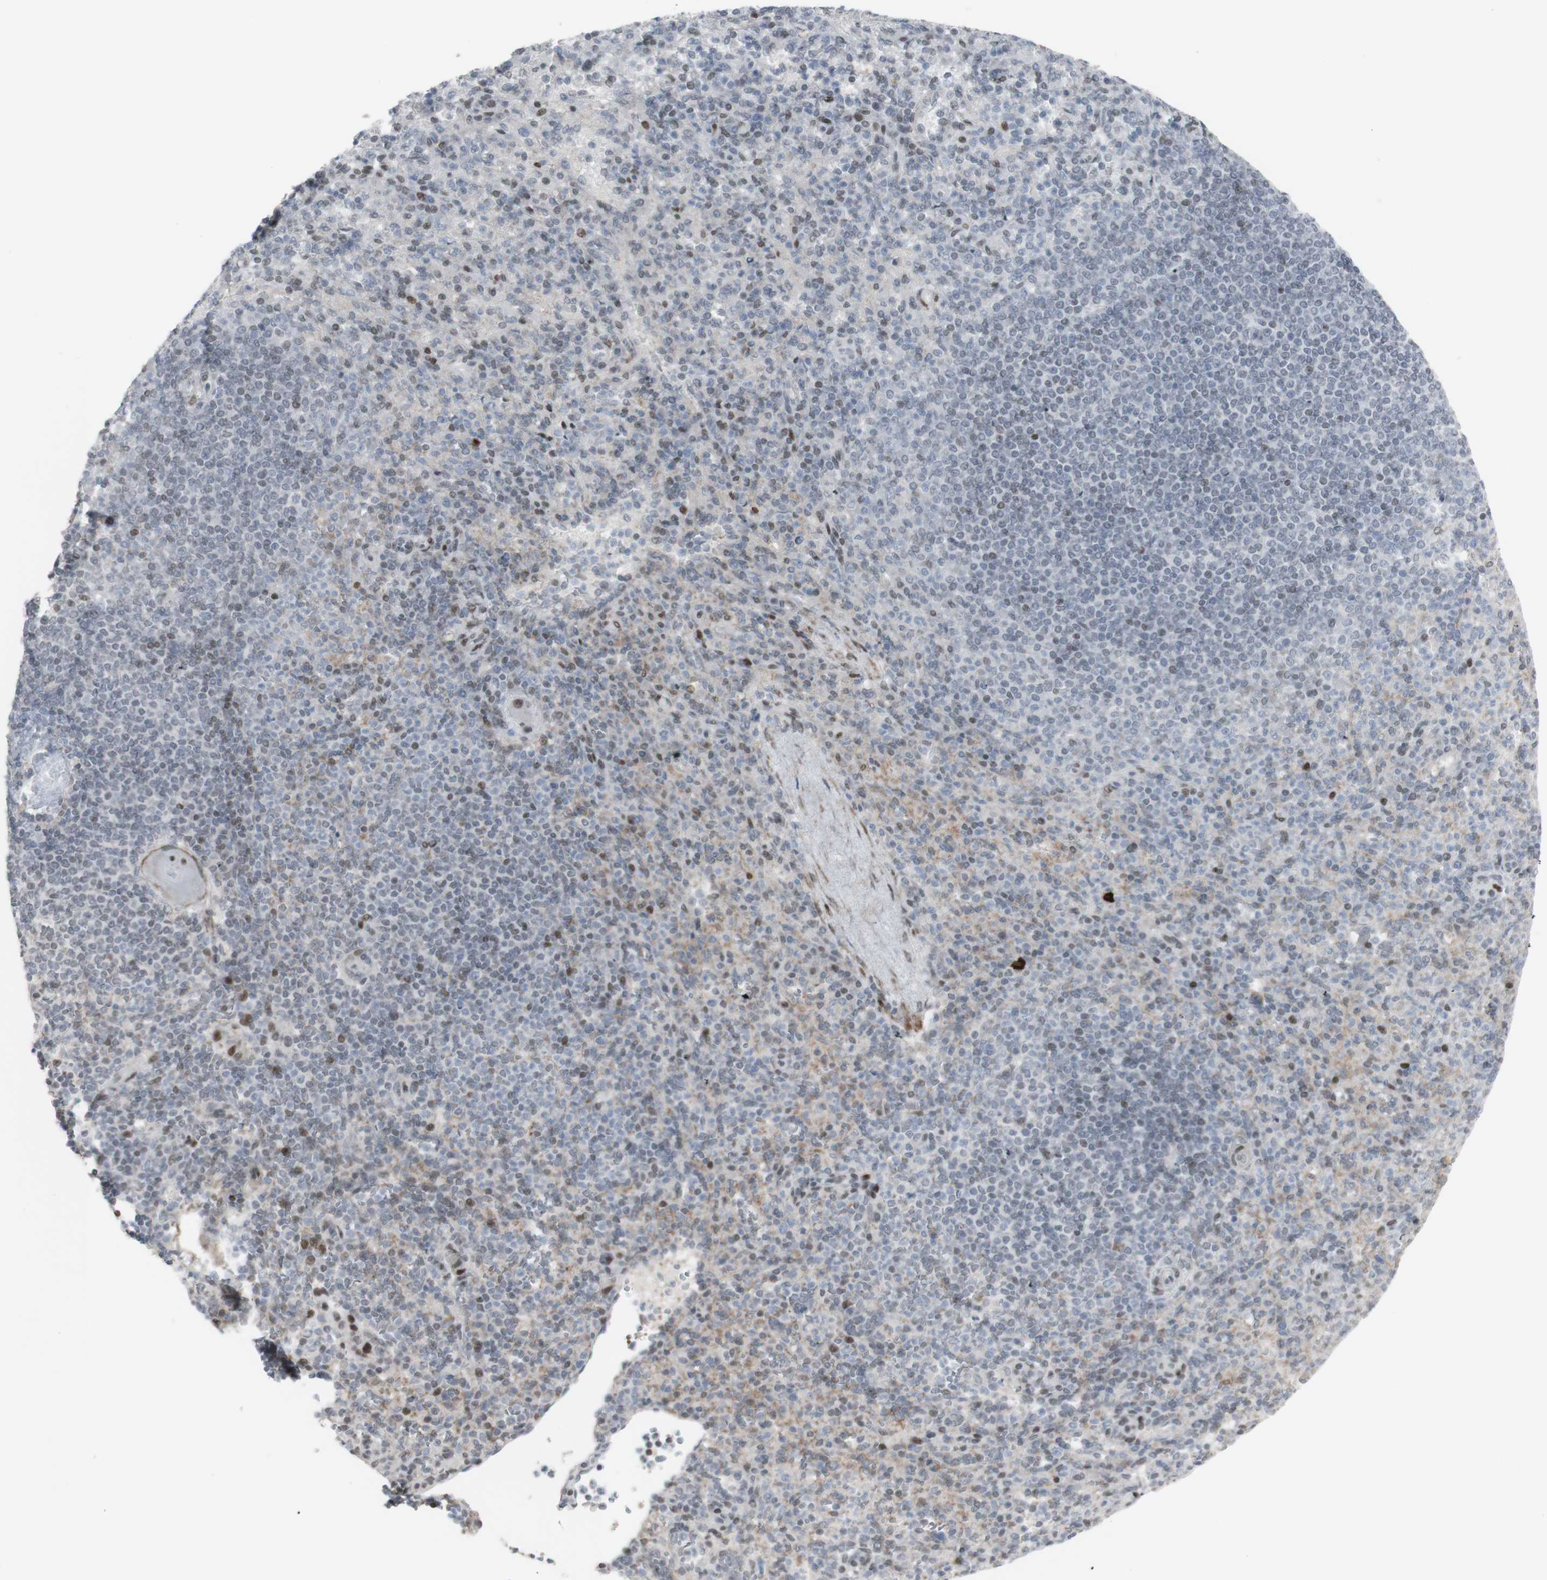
{"staining": {"intensity": "moderate", "quantity": "<25%", "location": "nuclear"}, "tissue": "spleen", "cell_type": "Cells in red pulp", "image_type": "normal", "snomed": [{"axis": "morphology", "description": "Normal tissue, NOS"}, {"axis": "topography", "description": "Spleen"}], "caption": "Immunohistochemistry (DAB (3,3'-diaminobenzidine)) staining of normal spleen shows moderate nuclear protein expression in approximately <25% of cells in red pulp.", "gene": "C1orf116", "patient": {"sex": "female", "age": 74}}